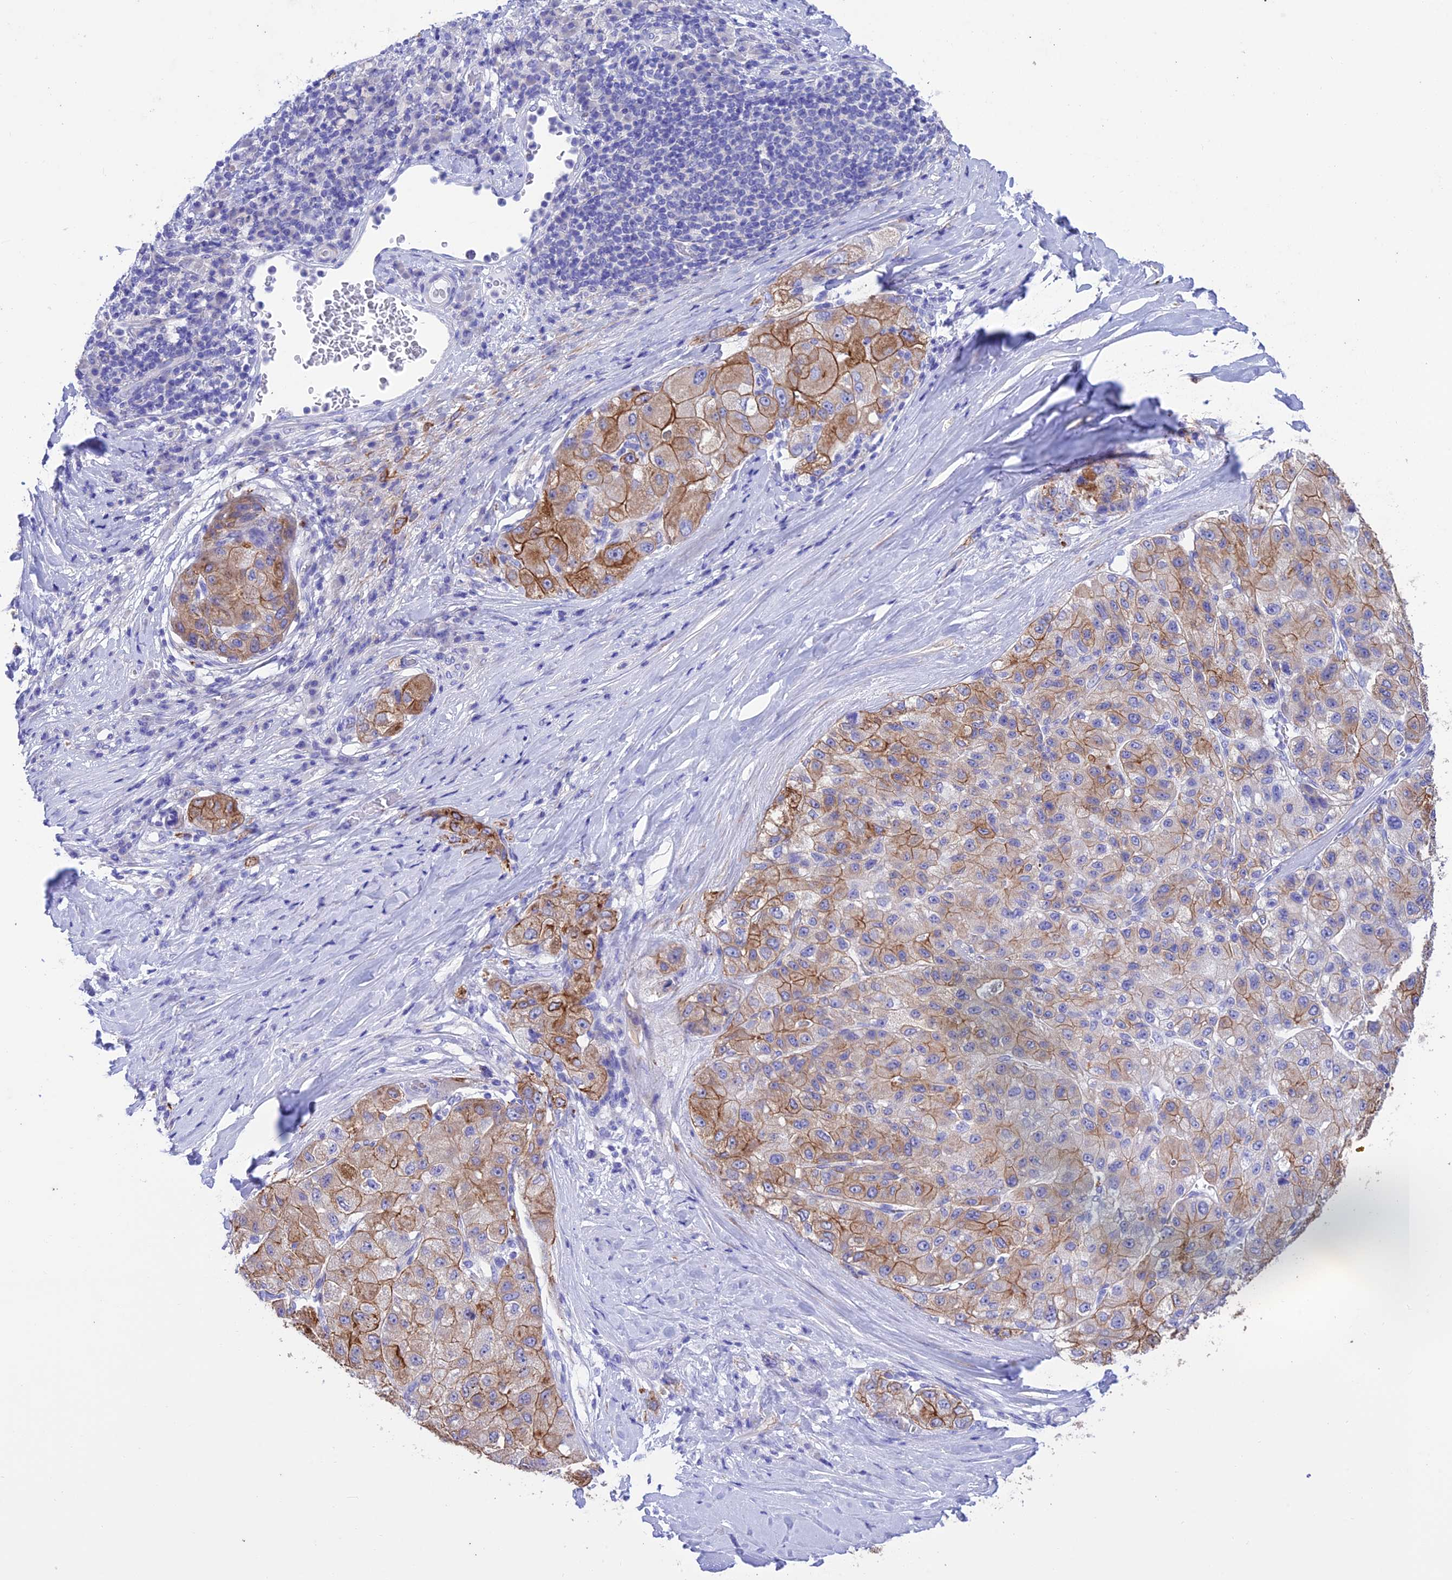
{"staining": {"intensity": "moderate", "quantity": ">75%", "location": "cytoplasmic/membranous"}, "tissue": "liver cancer", "cell_type": "Tumor cells", "image_type": "cancer", "snomed": [{"axis": "morphology", "description": "Carcinoma, Hepatocellular, NOS"}, {"axis": "topography", "description": "Liver"}], "caption": "A brown stain labels moderate cytoplasmic/membranous expression of a protein in liver hepatocellular carcinoma tumor cells. Nuclei are stained in blue.", "gene": "VPS52", "patient": {"sex": "male", "age": 80}}